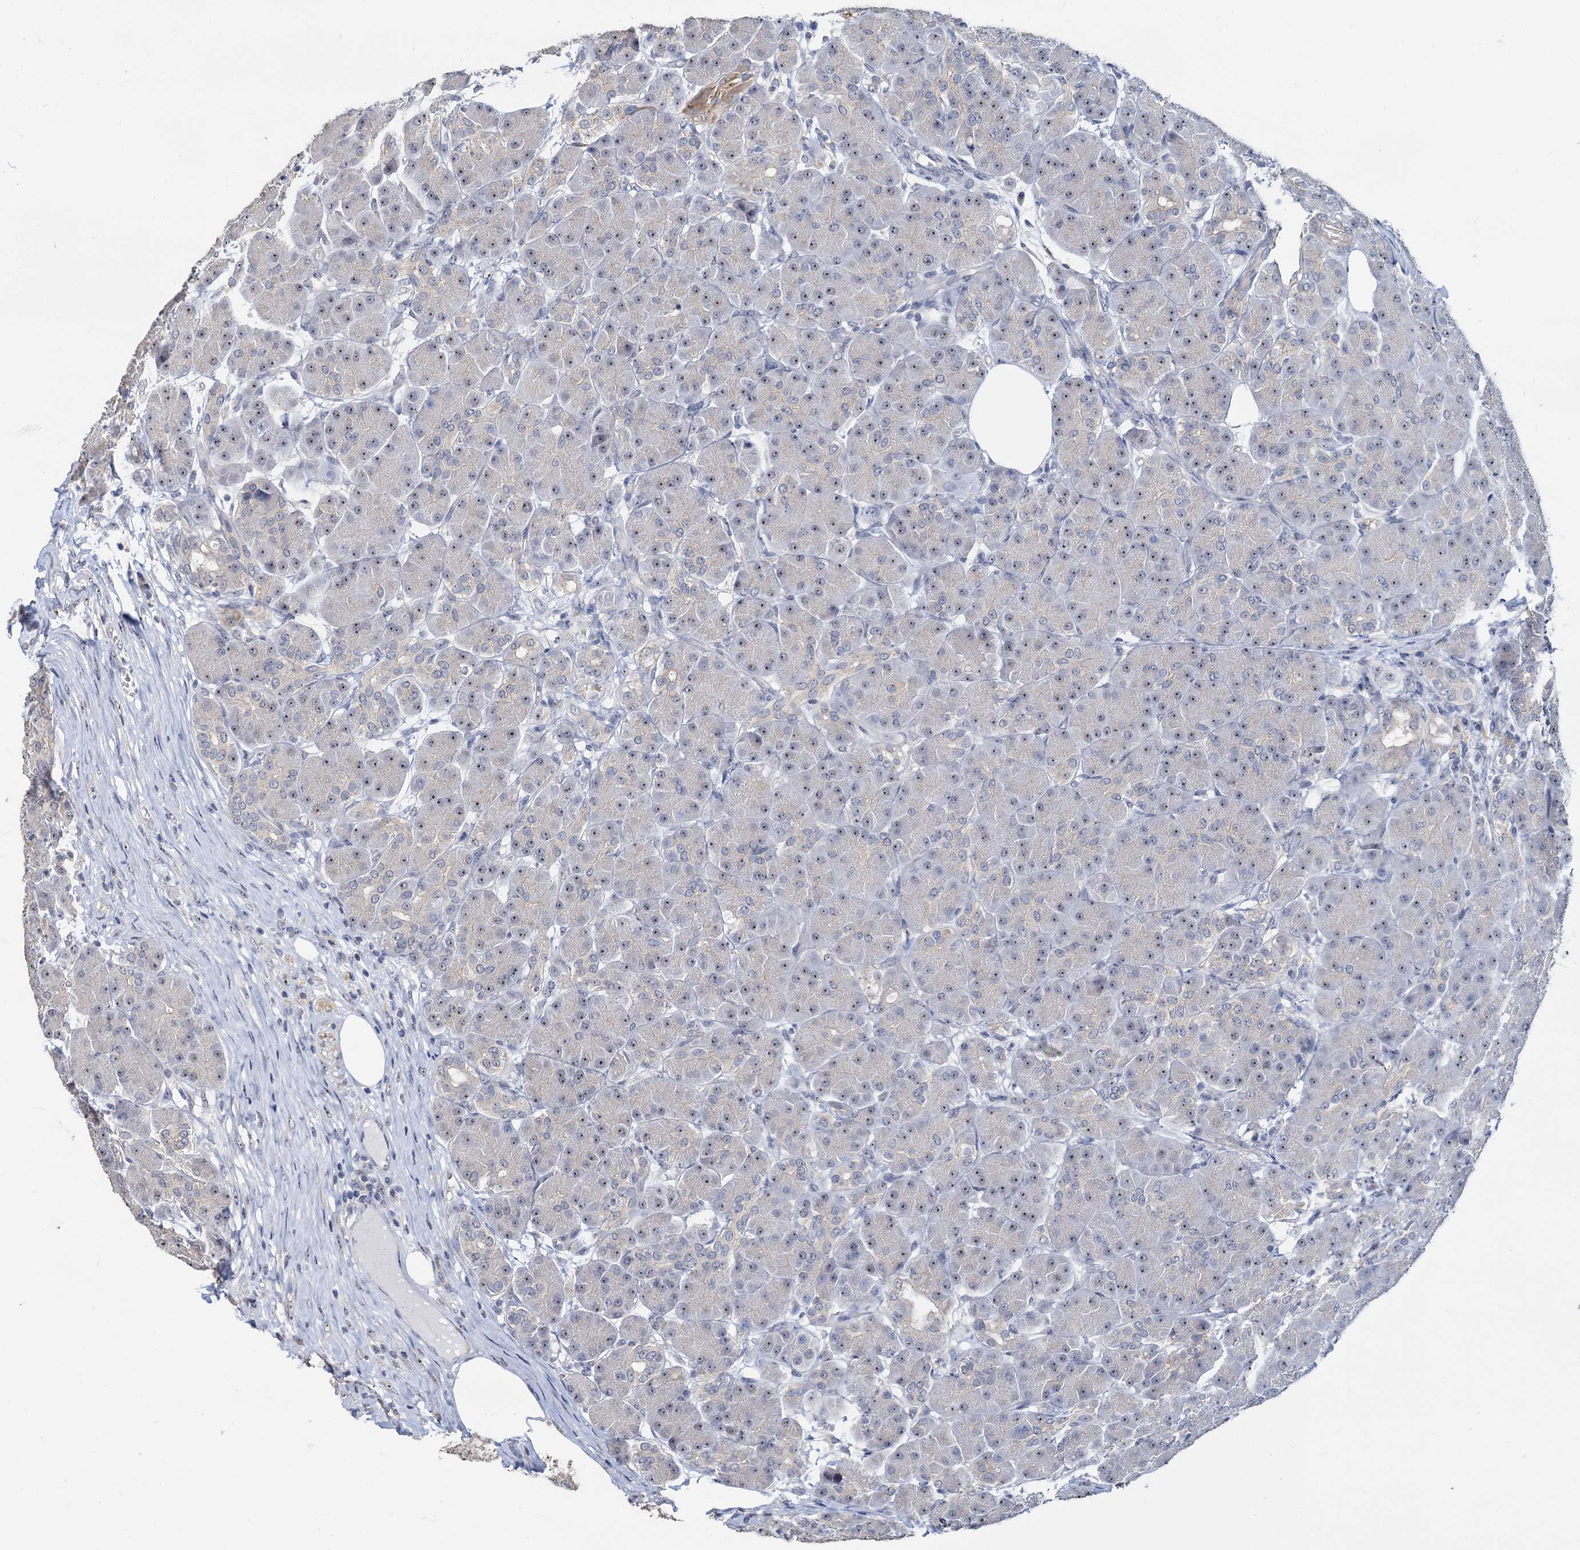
{"staining": {"intensity": "weak", "quantity": "25%-75%", "location": "nuclear"}, "tissue": "pancreas", "cell_type": "Exocrine glandular cells", "image_type": "normal", "snomed": [{"axis": "morphology", "description": "Normal tissue, NOS"}, {"axis": "topography", "description": "Pancreas"}], "caption": "This micrograph demonstrates IHC staining of normal pancreas, with low weak nuclear positivity in approximately 25%-75% of exocrine glandular cells.", "gene": "C2CD3", "patient": {"sex": "male", "age": 63}}